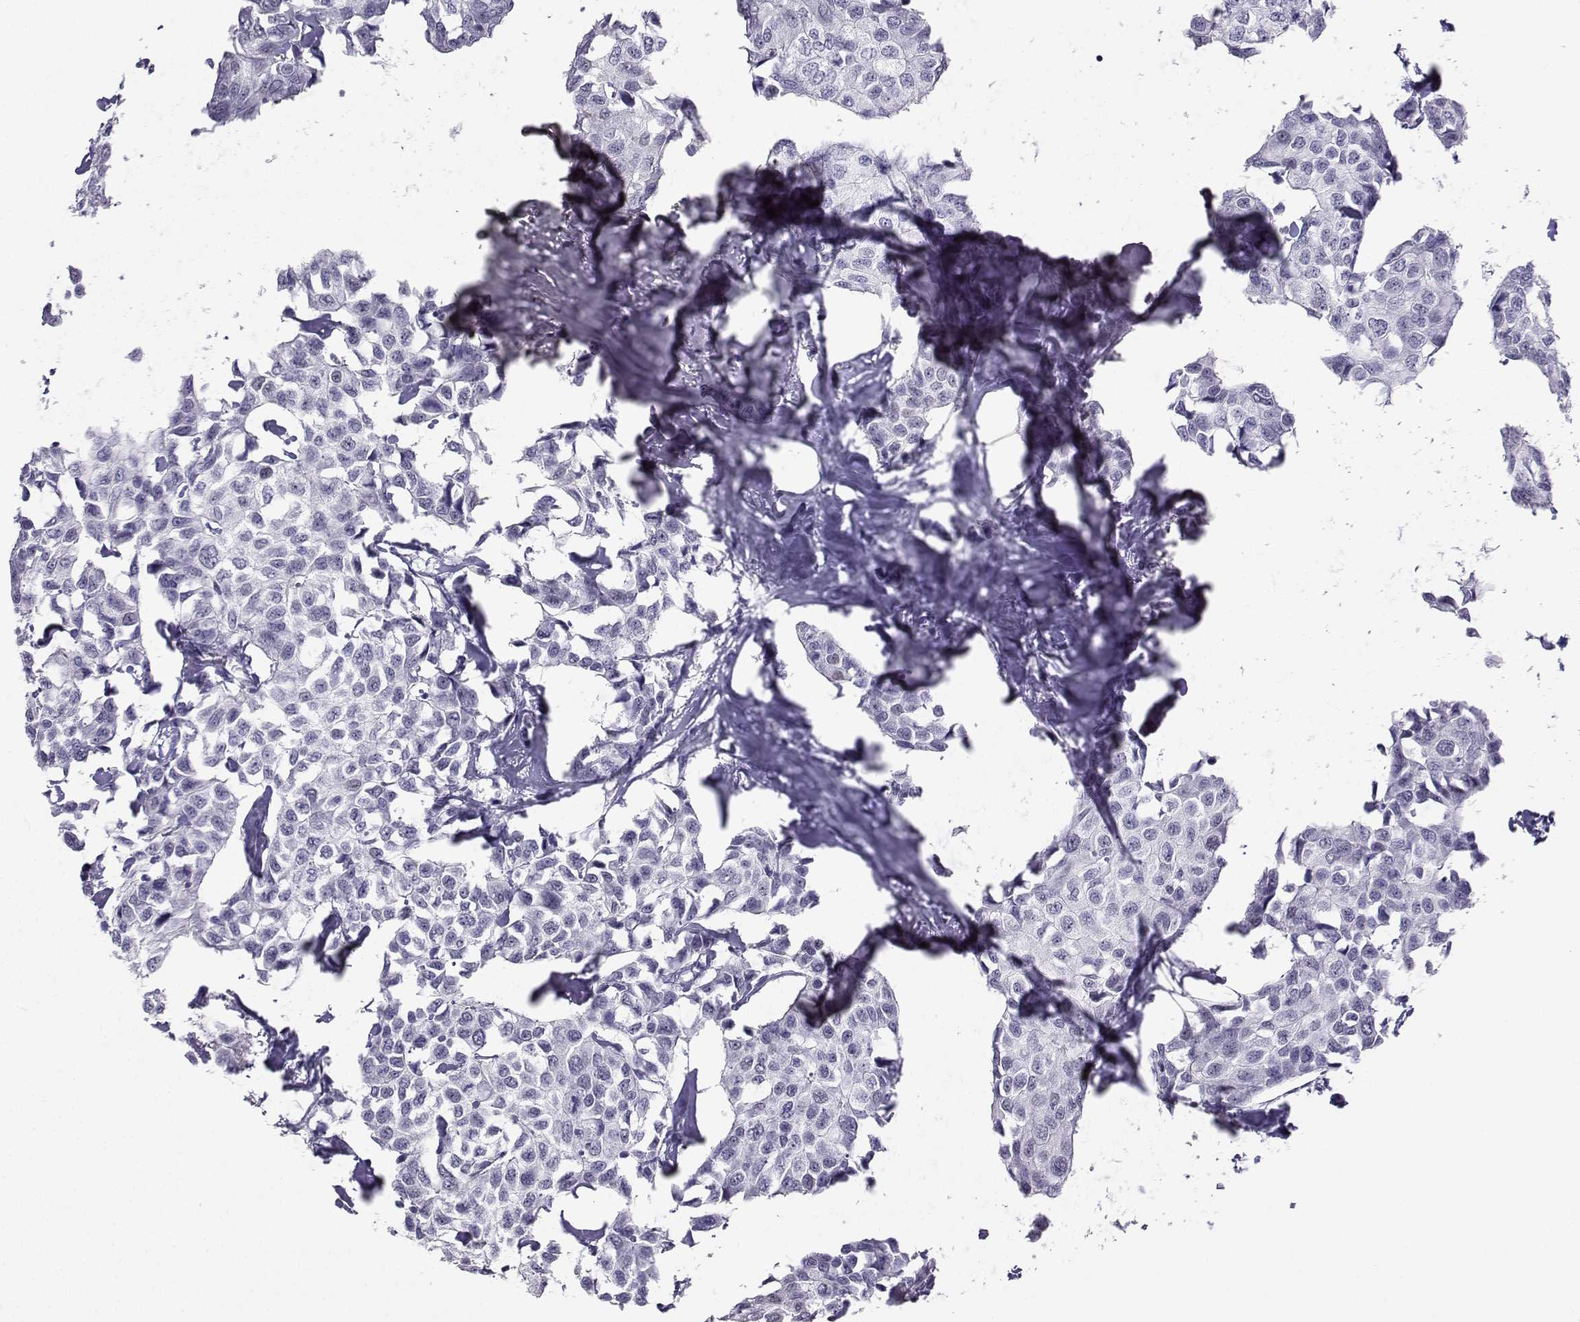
{"staining": {"intensity": "negative", "quantity": "none", "location": "none"}, "tissue": "breast cancer", "cell_type": "Tumor cells", "image_type": "cancer", "snomed": [{"axis": "morphology", "description": "Duct carcinoma"}, {"axis": "topography", "description": "Breast"}], "caption": "This micrograph is of intraductal carcinoma (breast) stained with immunohistochemistry to label a protein in brown with the nuclei are counter-stained blue. There is no staining in tumor cells.", "gene": "TEDC2", "patient": {"sex": "female", "age": 80}}